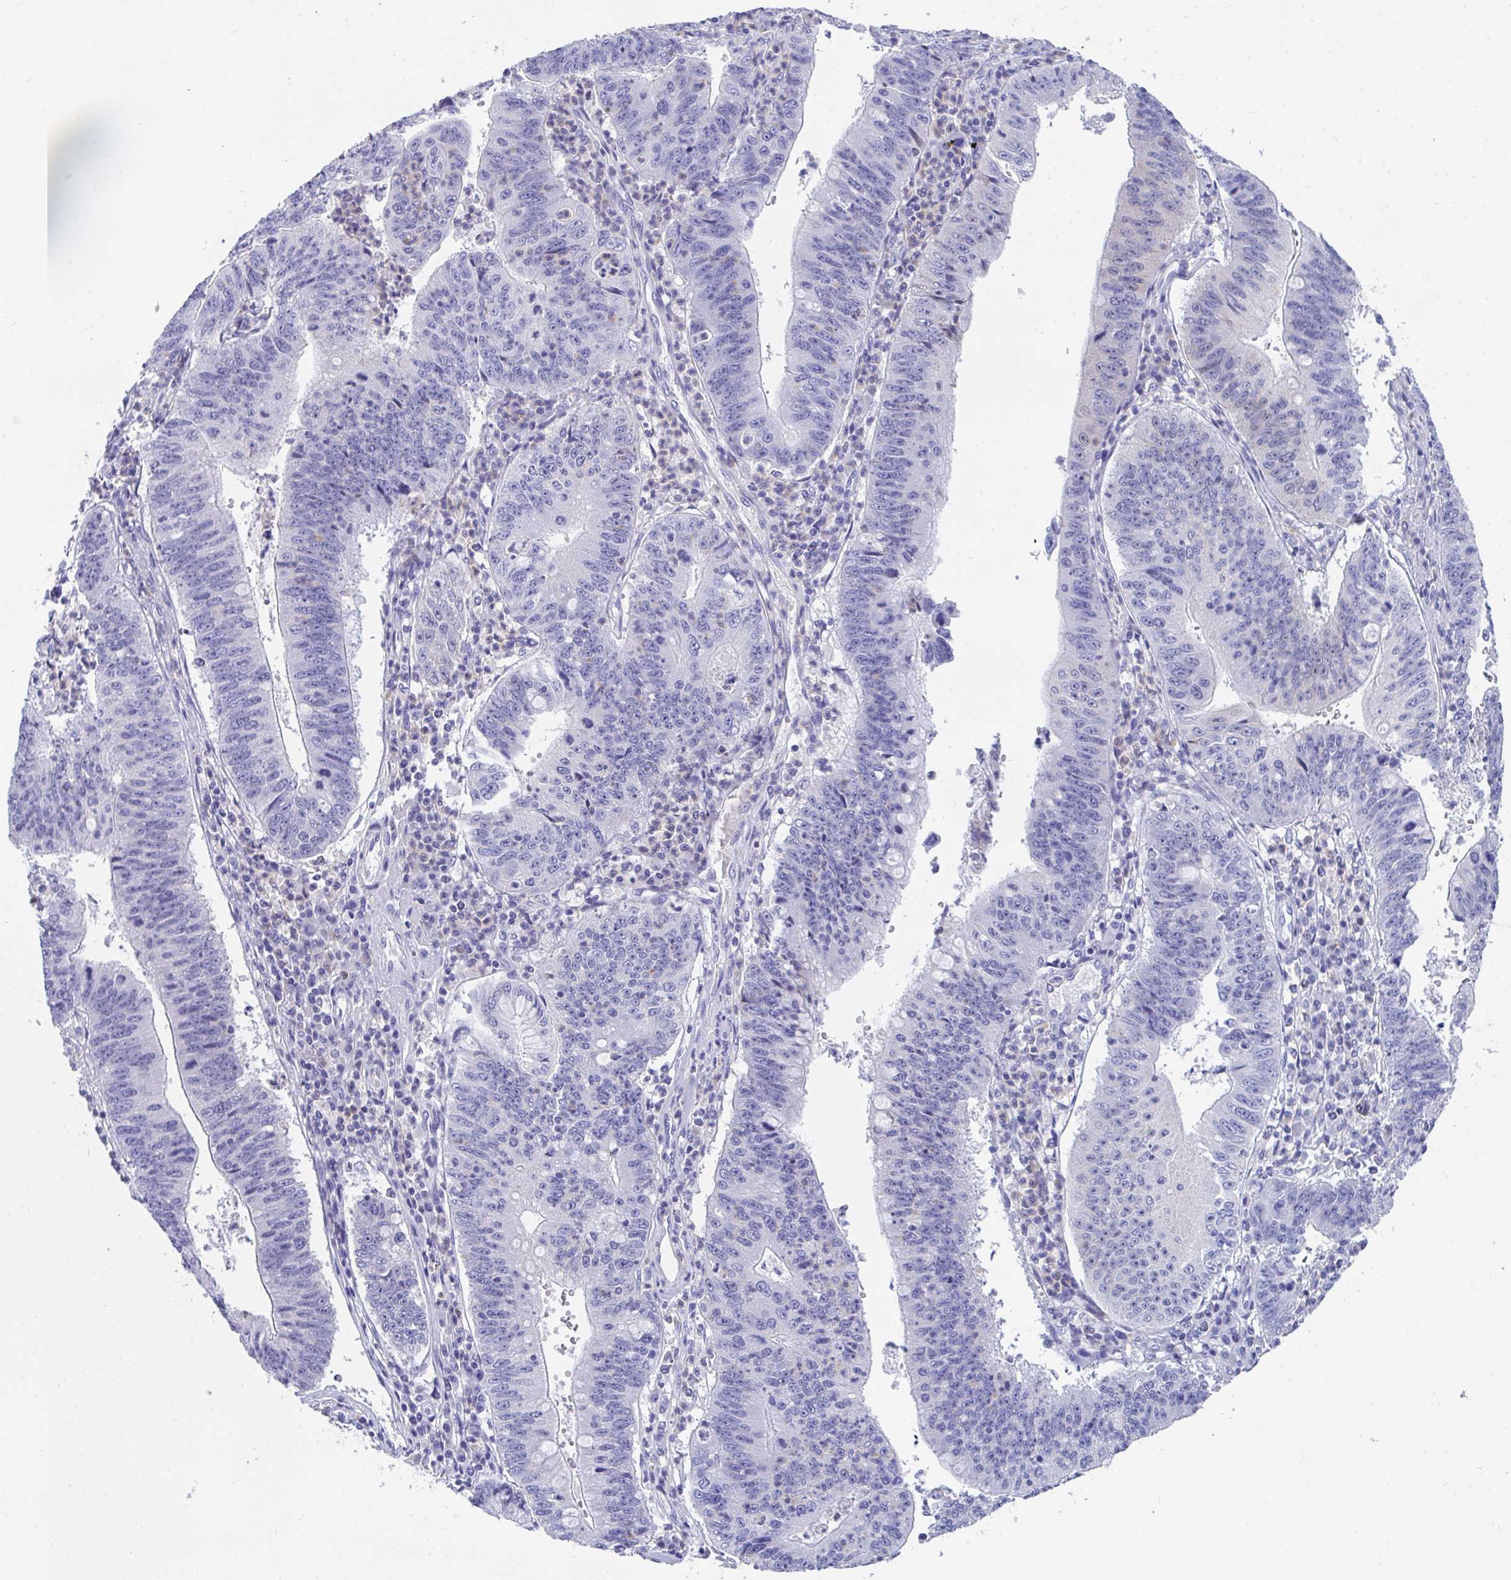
{"staining": {"intensity": "negative", "quantity": "none", "location": "none"}, "tissue": "stomach cancer", "cell_type": "Tumor cells", "image_type": "cancer", "snomed": [{"axis": "morphology", "description": "Adenocarcinoma, NOS"}, {"axis": "topography", "description": "Stomach"}], "caption": "Immunohistochemical staining of adenocarcinoma (stomach) displays no significant positivity in tumor cells.", "gene": "COA5", "patient": {"sex": "male", "age": 59}}